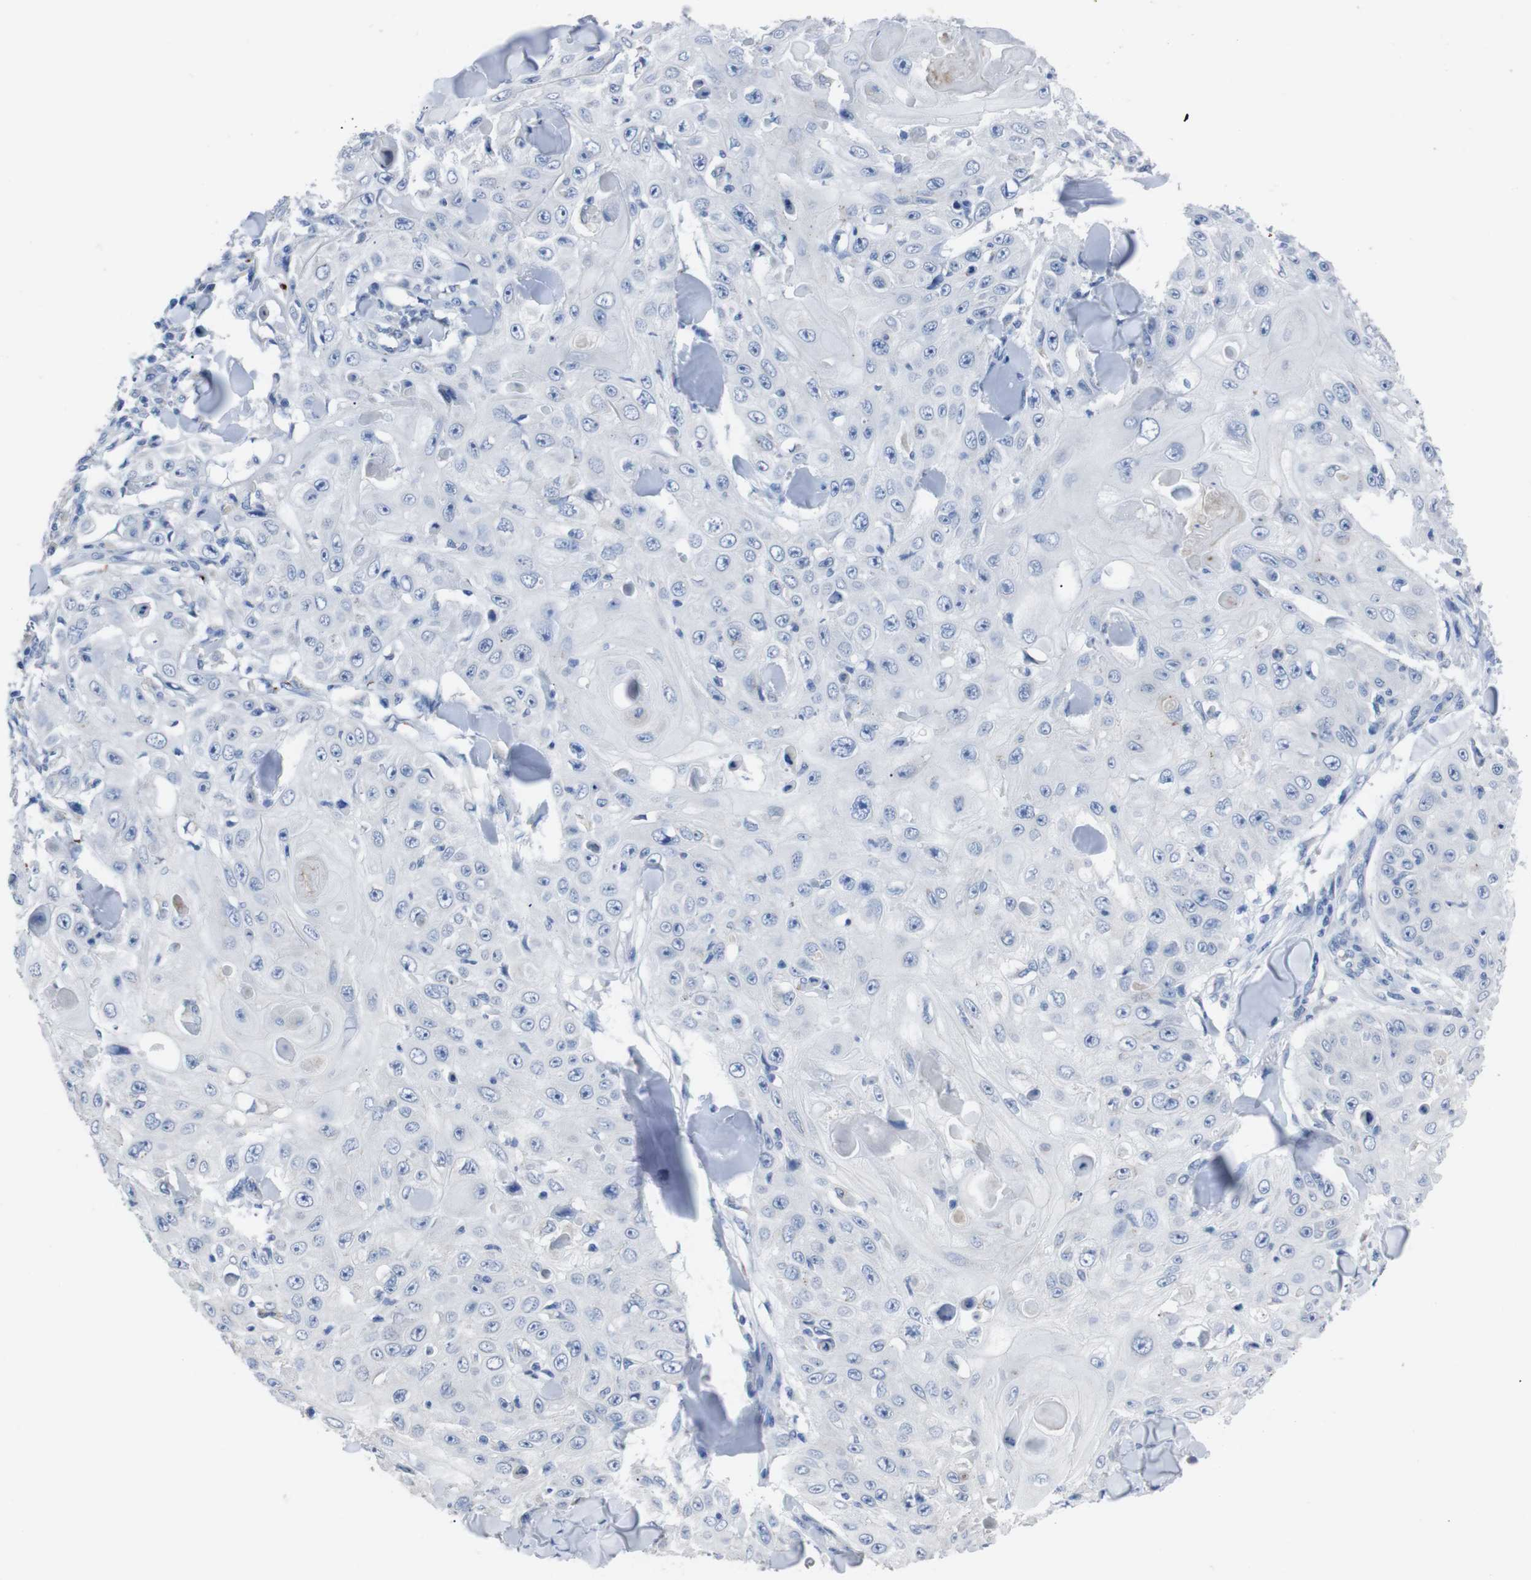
{"staining": {"intensity": "negative", "quantity": "none", "location": "none"}, "tissue": "skin cancer", "cell_type": "Tumor cells", "image_type": "cancer", "snomed": [{"axis": "morphology", "description": "Squamous cell carcinoma, NOS"}, {"axis": "topography", "description": "Skin"}], "caption": "An IHC histopathology image of skin squamous cell carcinoma is shown. There is no staining in tumor cells of skin squamous cell carcinoma.", "gene": "GJB2", "patient": {"sex": "male", "age": 86}}